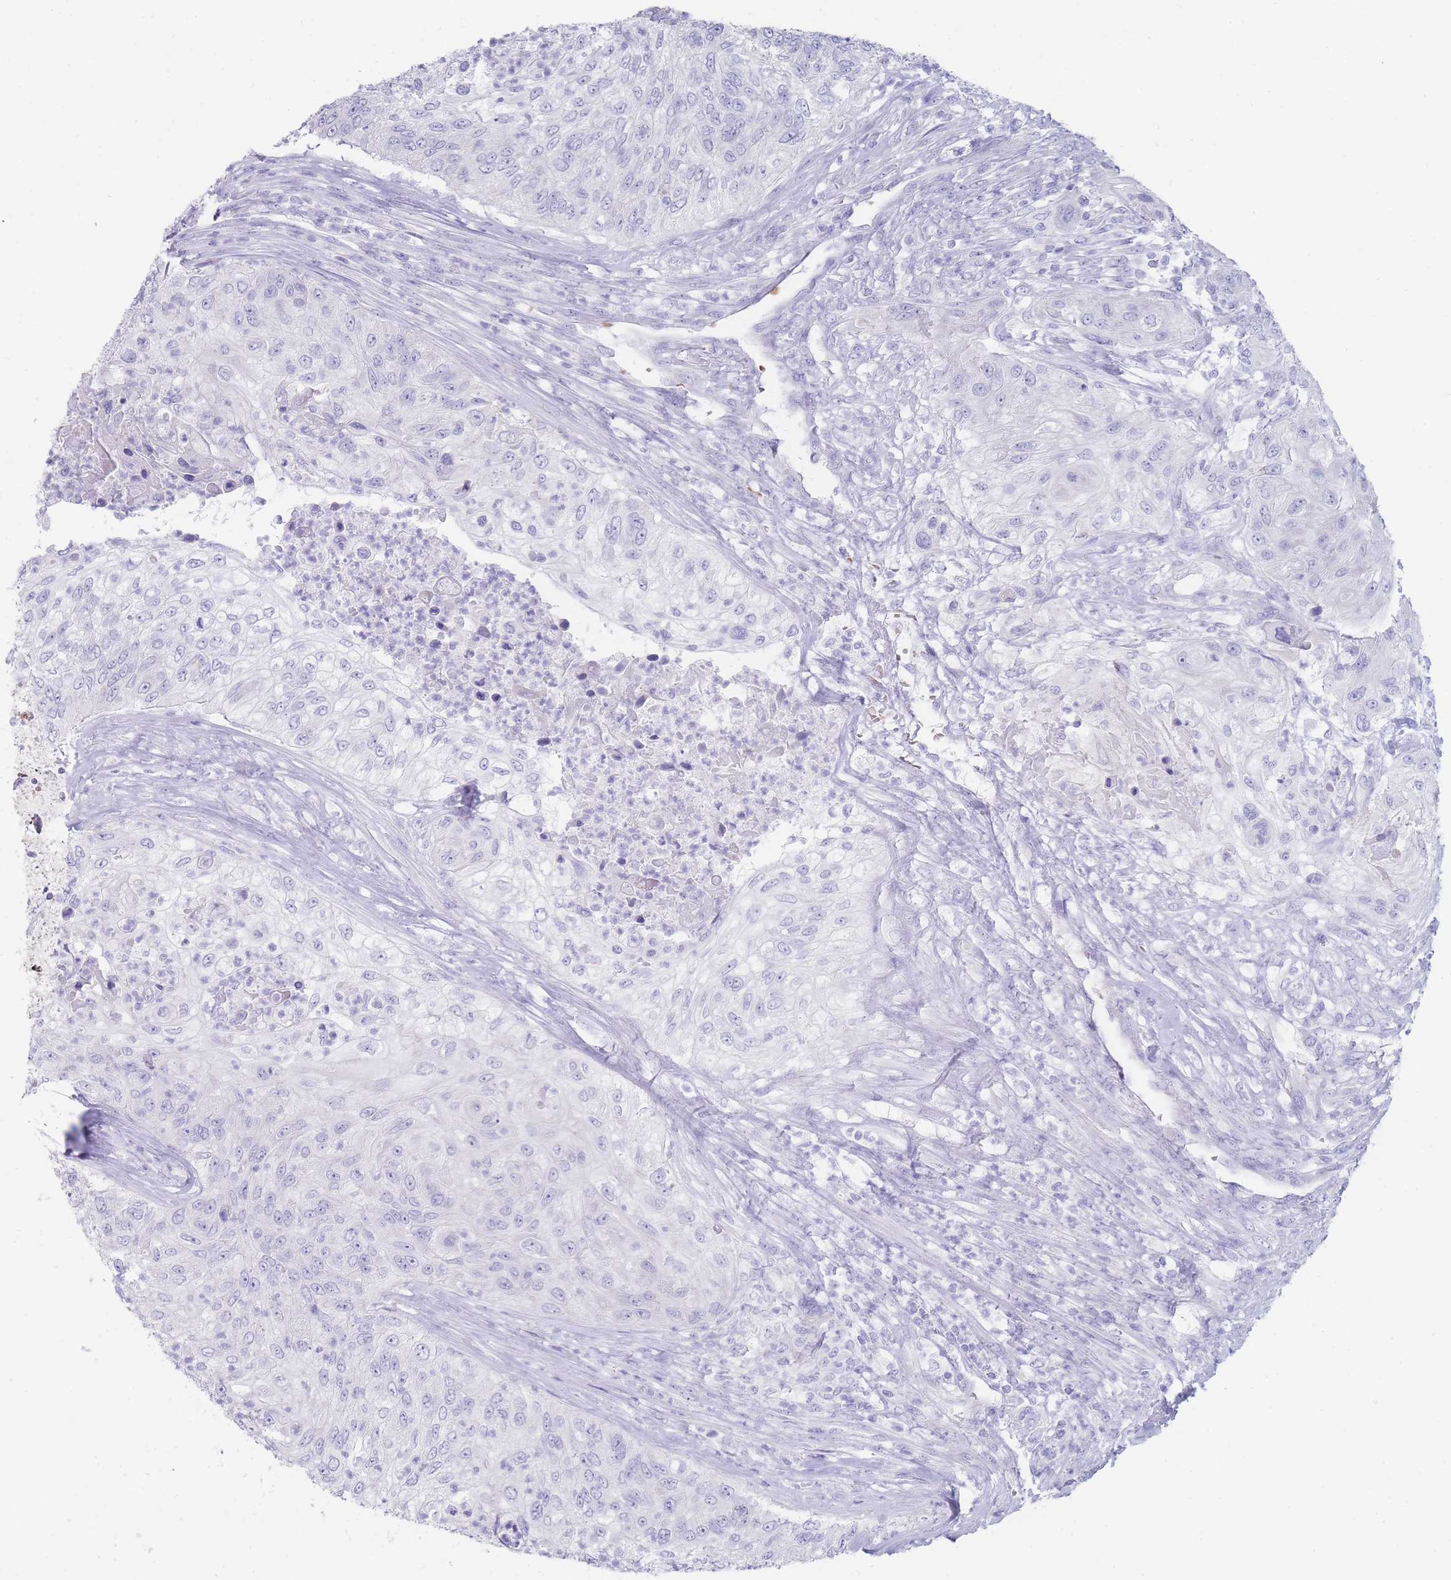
{"staining": {"intensity": "negative", "quantity": "none", "location": "none"}, "tissue": "urothelial cancer", "cell_type": "Tumor cells", "image_type": "cancer", "snomed": [{"axis": "morphology", "description": "Urothelial carcinoma, High grade"}, {"axis": "topography", "description": "Urinary bladder"}], "caption": "High-grade urothelial carcinoma stained for a protein using immunohistochemistry exhibits no staining tumor cells.", "gene": "HBG2", "patient": {"sex": "female", "age": 60}}